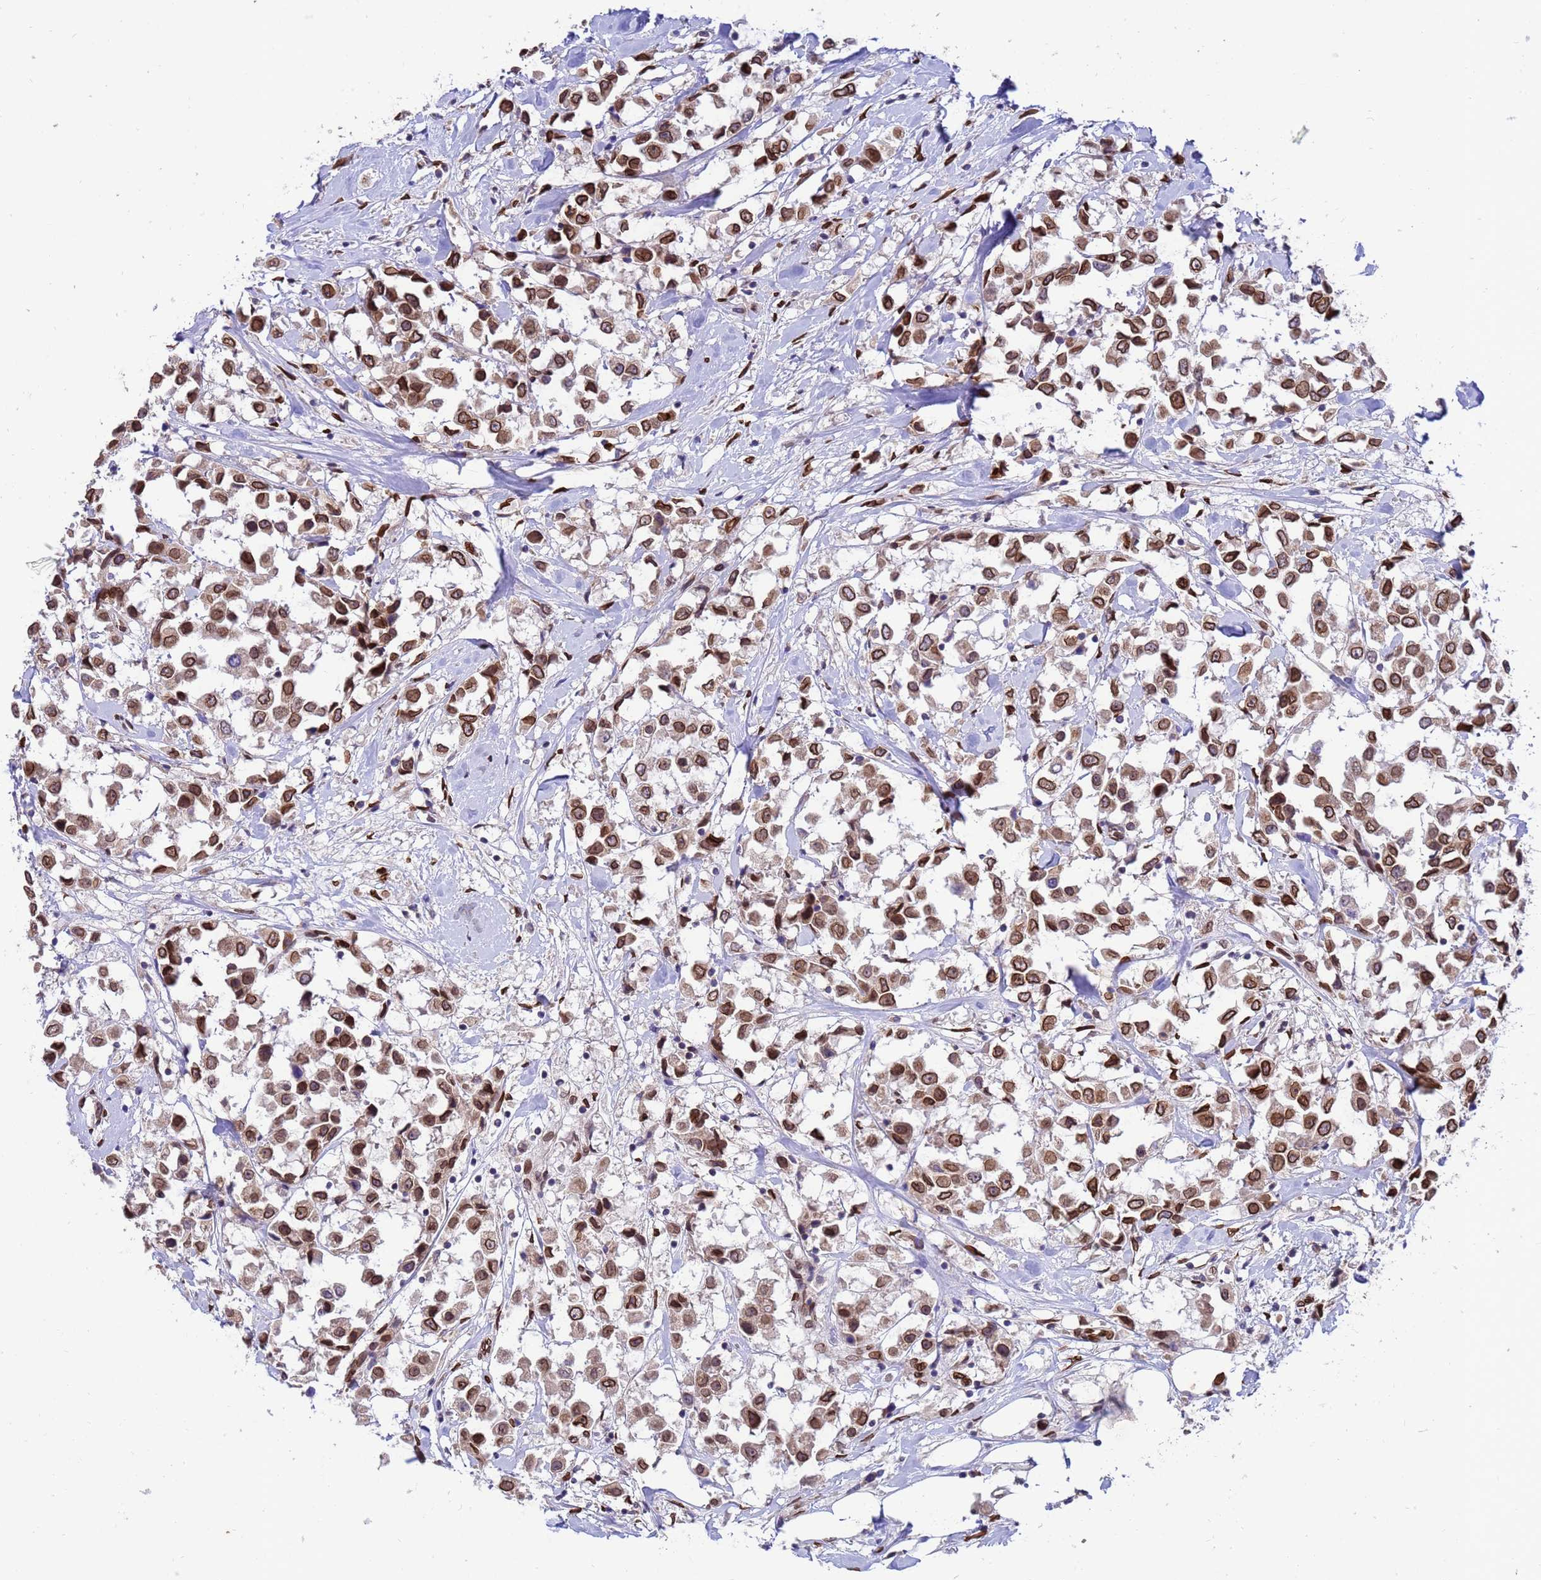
{"staining": {"intensity": "moderate", "quantity": ">75%", "location": "cytoplasmic/membranous,nuclear"}, "tissue": "breast cancer", "cell_type": "Tumor cells", "image_type": "cancer", "snomed": [{"axis": "morphology", "description": "Duct carcinoma"}, {"axis": "topography", "description": "Breast"}], "caption": "Breast cancer (infiltrating ductal carcinoma) was stained to show a protein in brown. There is medium levels of moderate cytoplasmic/membranous and nuclear staining in about >75% of tumor cells. (DAB = brown stain, brightfield microscopy at high magnification).", "gene": "GPR135", "patient": {"sex": "female", "age": 61}}